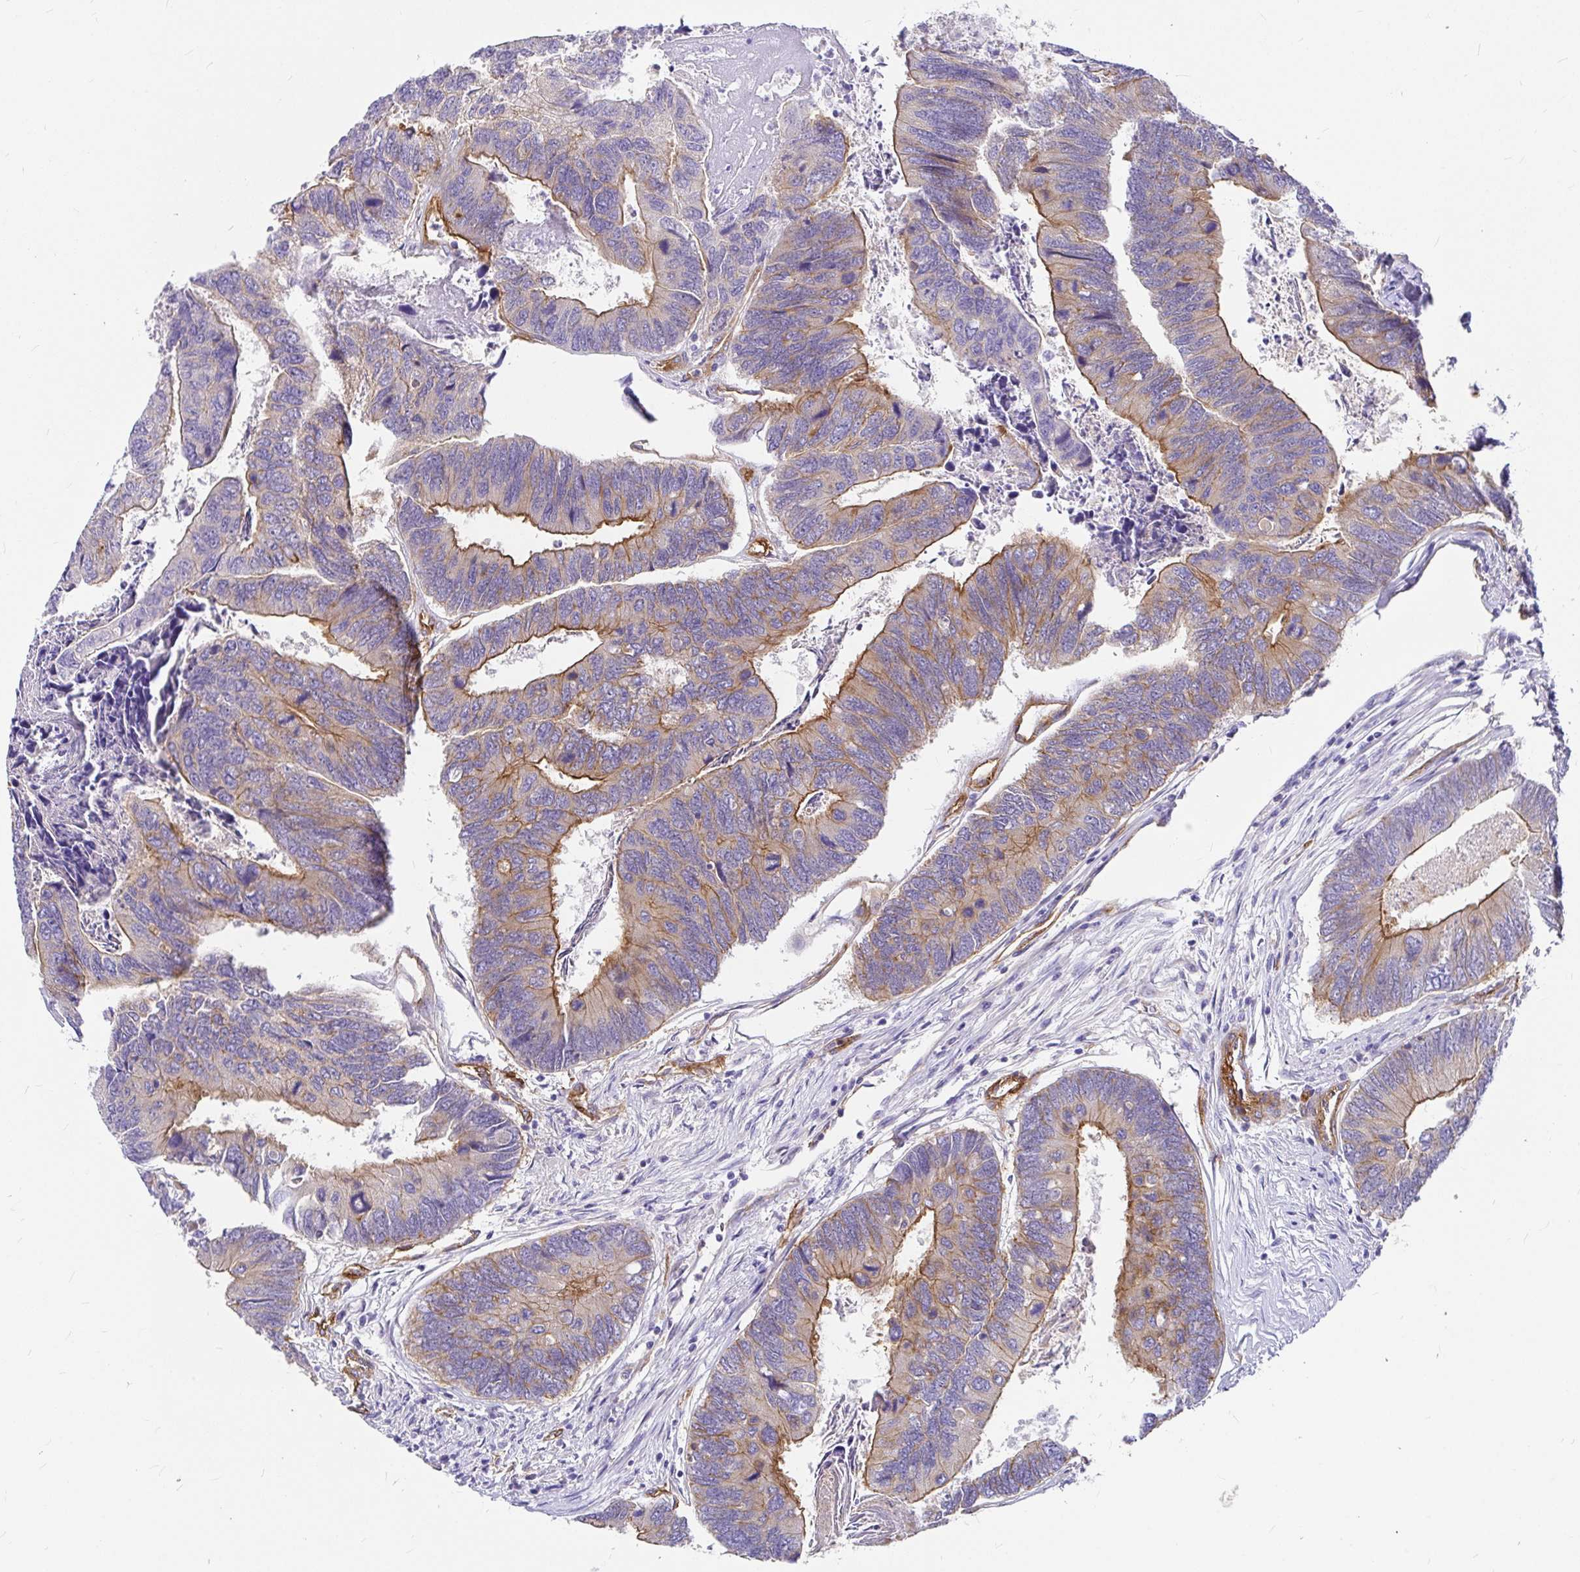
{"staining": {"intensity": "moderate", "quantity": "25%-75%", "location": "cytoplasmic/membranous"}, "tissue": "colorectal cancer", "cell_type": "Tumor cells", "image_type": "cancer", "snomed": [{"axis": "morphology", "description": "Adenocarcinoma, NOS"}, {"axis": "topography", "description": "Colon"}], "caption": "Protein staining of colorectal cancer (adenocarcinoma) tissue exhibits moderate cytoplasmic/membranous expression in approximately 25%-75% of tumor cells. (IHC, brightfield microscopy, high magnification).", "gene": "MYO1B", "patient": {"sex": "female", "age": 67}}